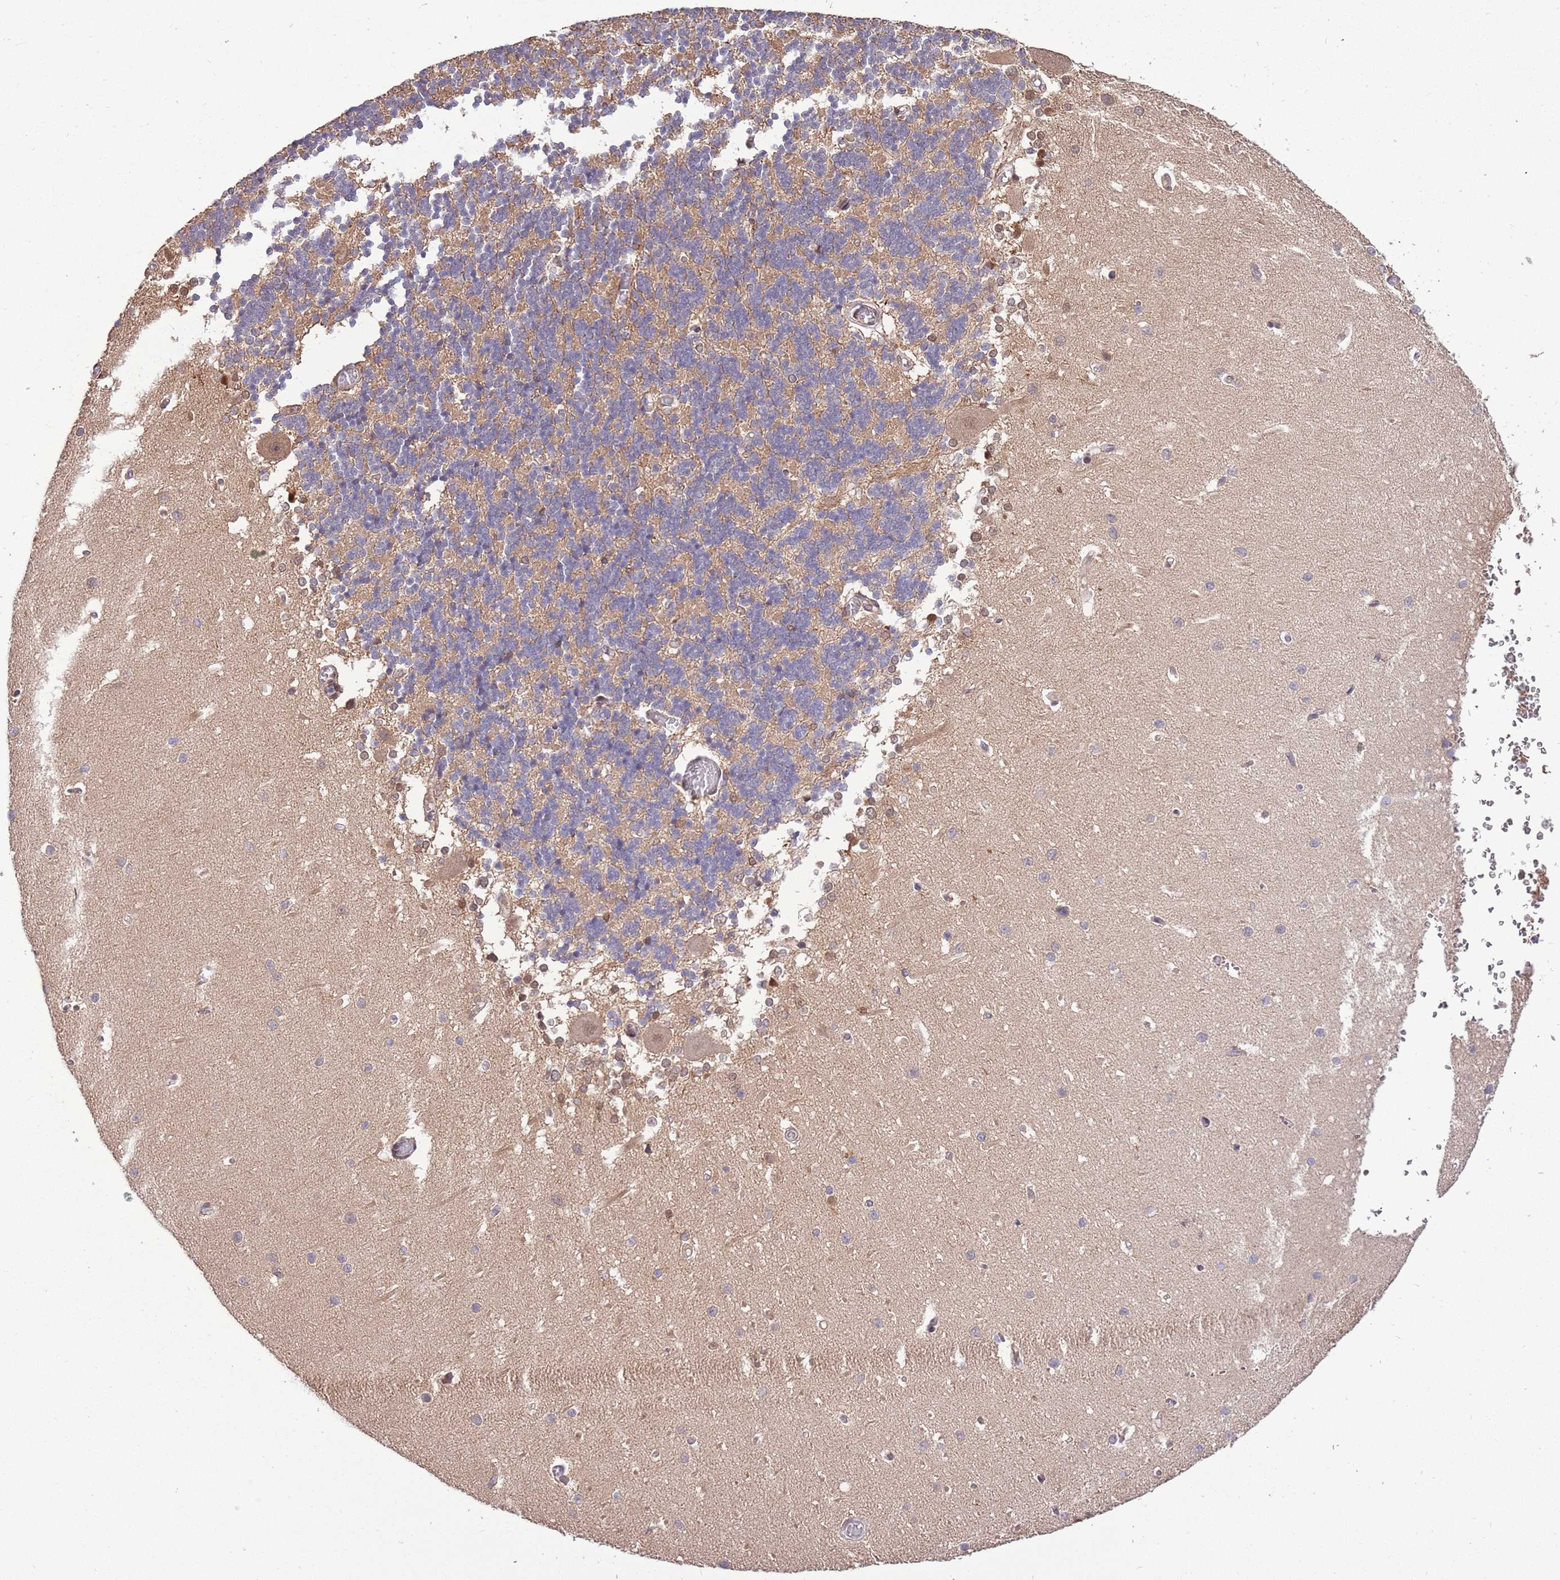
{"staining": {"intensity": "weak", "quantity": "25%-75%", "location": "cytoplasmic/membranous"}, "tissue": "cerebellum", "cell_type": "Cells in granular layer", "image_type": "normal", "snomed": [{"axis": "morphology", "description": "Normal tissue, NOS"}, {"axis": "topography", "description": "Cerebellum"}], "caption": "IHC image of unremarkable cerebellum stained for a protein (brown), which exhibits low levels of weak cytoplasmic/membranous staining in approximately 25%-75% of cells in granular layer.", "gene": "ZNF665", "patient": {"sex": "male", "age": 37}}